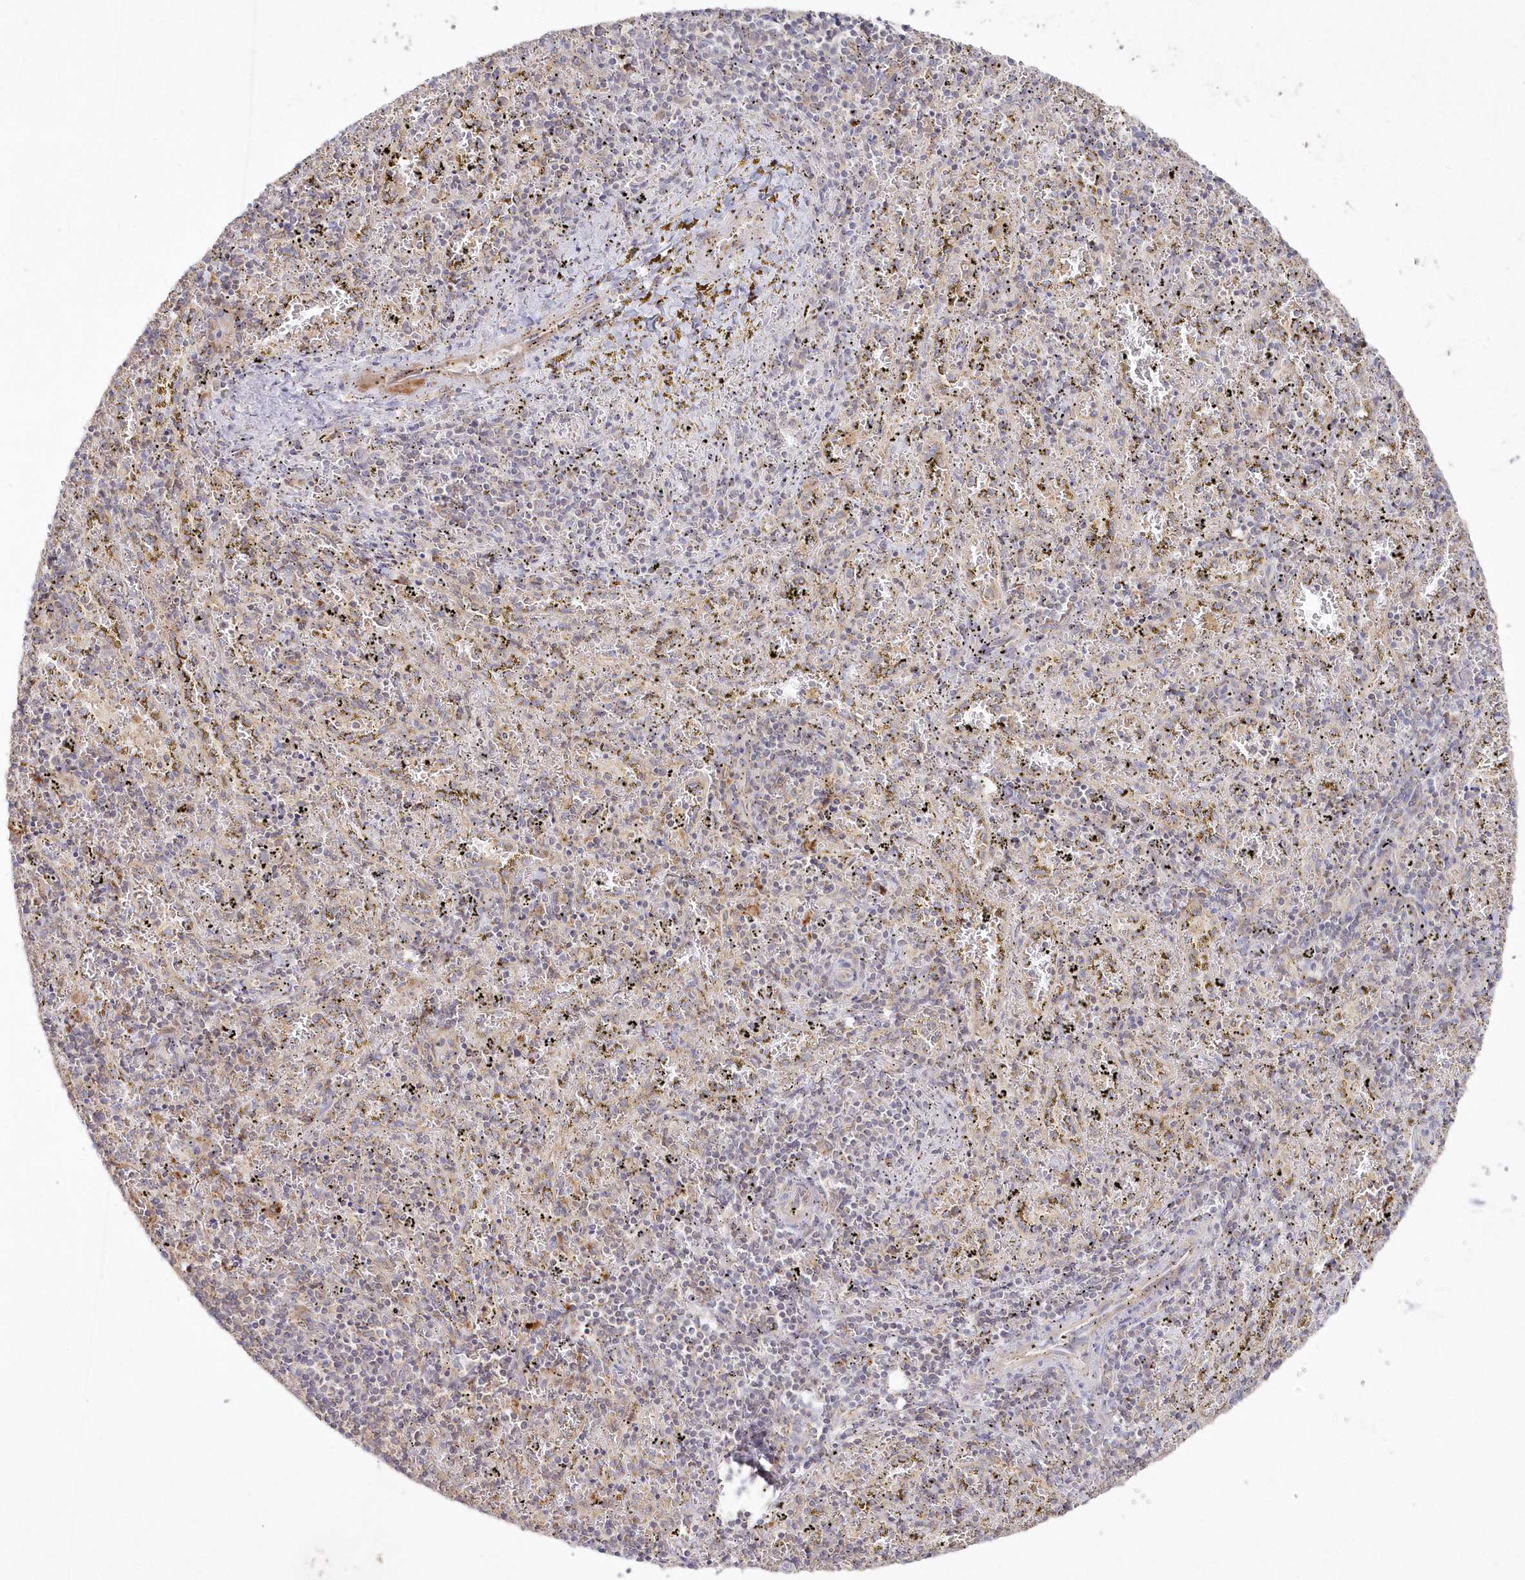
{"staining": {"intensity": "moderate", "quantity": "<25%", "location": "cytoplasmic/membranous"}, "tissue": "spleen", "cell_type": "Cells in red pulp", "image_type": "normal", "snomed": [{"axis": "morphology", "description": "Normal tissue, NOS"}, {"axis": "topography", "description": "Spleen"}], "caption": "High-magnification brightfield microscopy of unremarkable spleen stained with DAB (3,3'-diaminobenzidine) (brown) and counterstained with hematoxylin (blue). cells in red pulp exhibit moderate cytoplasmic/membranous expression is identified in approximately<25% of cells.", "gene": "ARSB", "patient": {"sex": "male", "age": 11}}